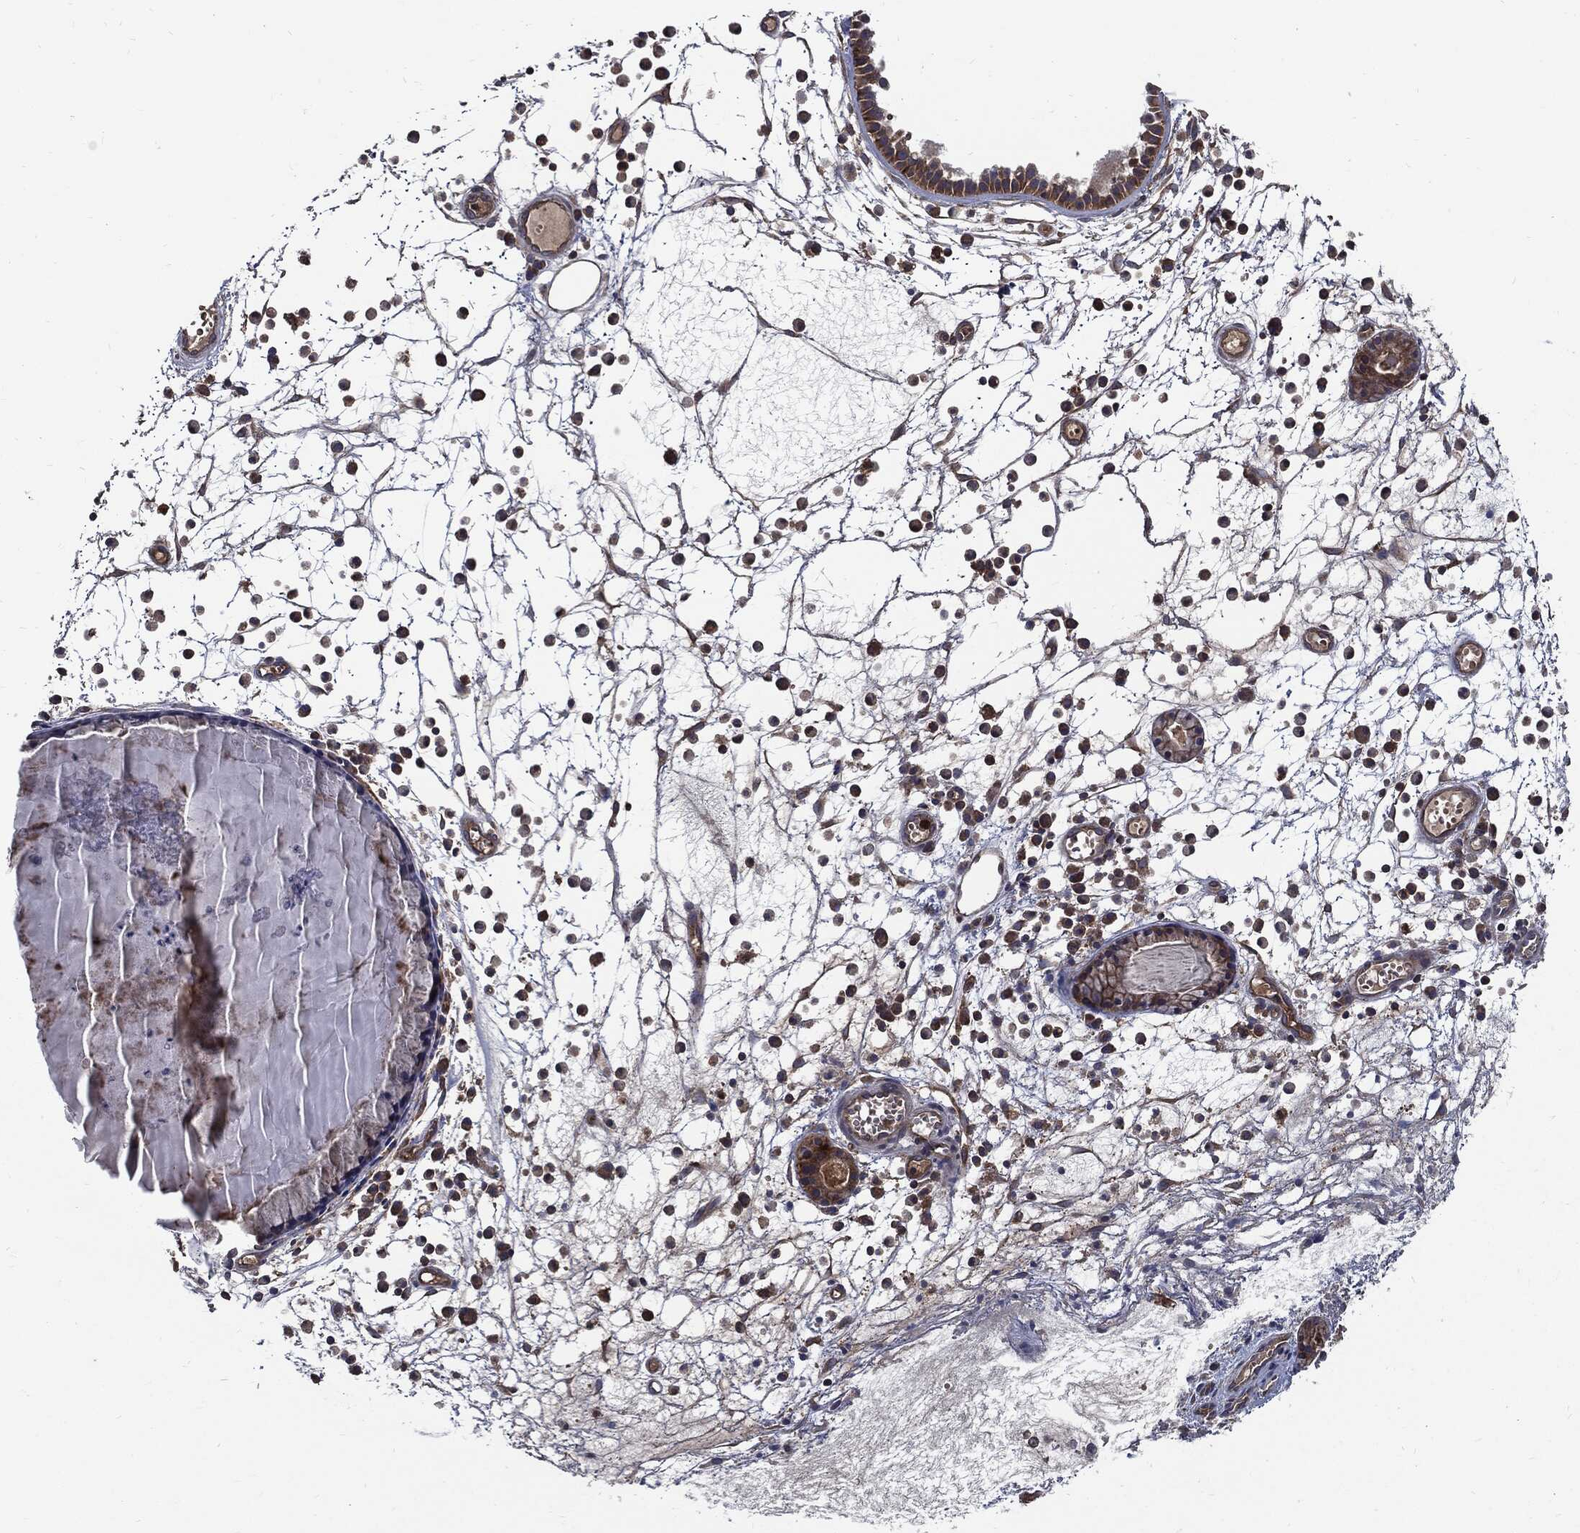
{"staining": {"intensity": "strong", "quantity": "25%-75%", "location": "cytoplasmic/membranous"}, "tissue": "nasopharynx", "cell_type": "Respiratory epithelial cells", "image_type": "normal", "snomed": [{"axis": "morphology", "description": "Normal tissue, NOS"}, {"axis": "topography", "description": "Nasopharynx"}], "caption": "Nasopharynx stained with immunohistochemistry (IHC) shows strong cytoplasmic/membranous staining in about 25%-75% of respiratory epithelial cells. (Brightfield microscopy of DAB IHC at high magnification).", "gene": "PDCD6IP", "patient": {"sex": "female", "age": 73}}